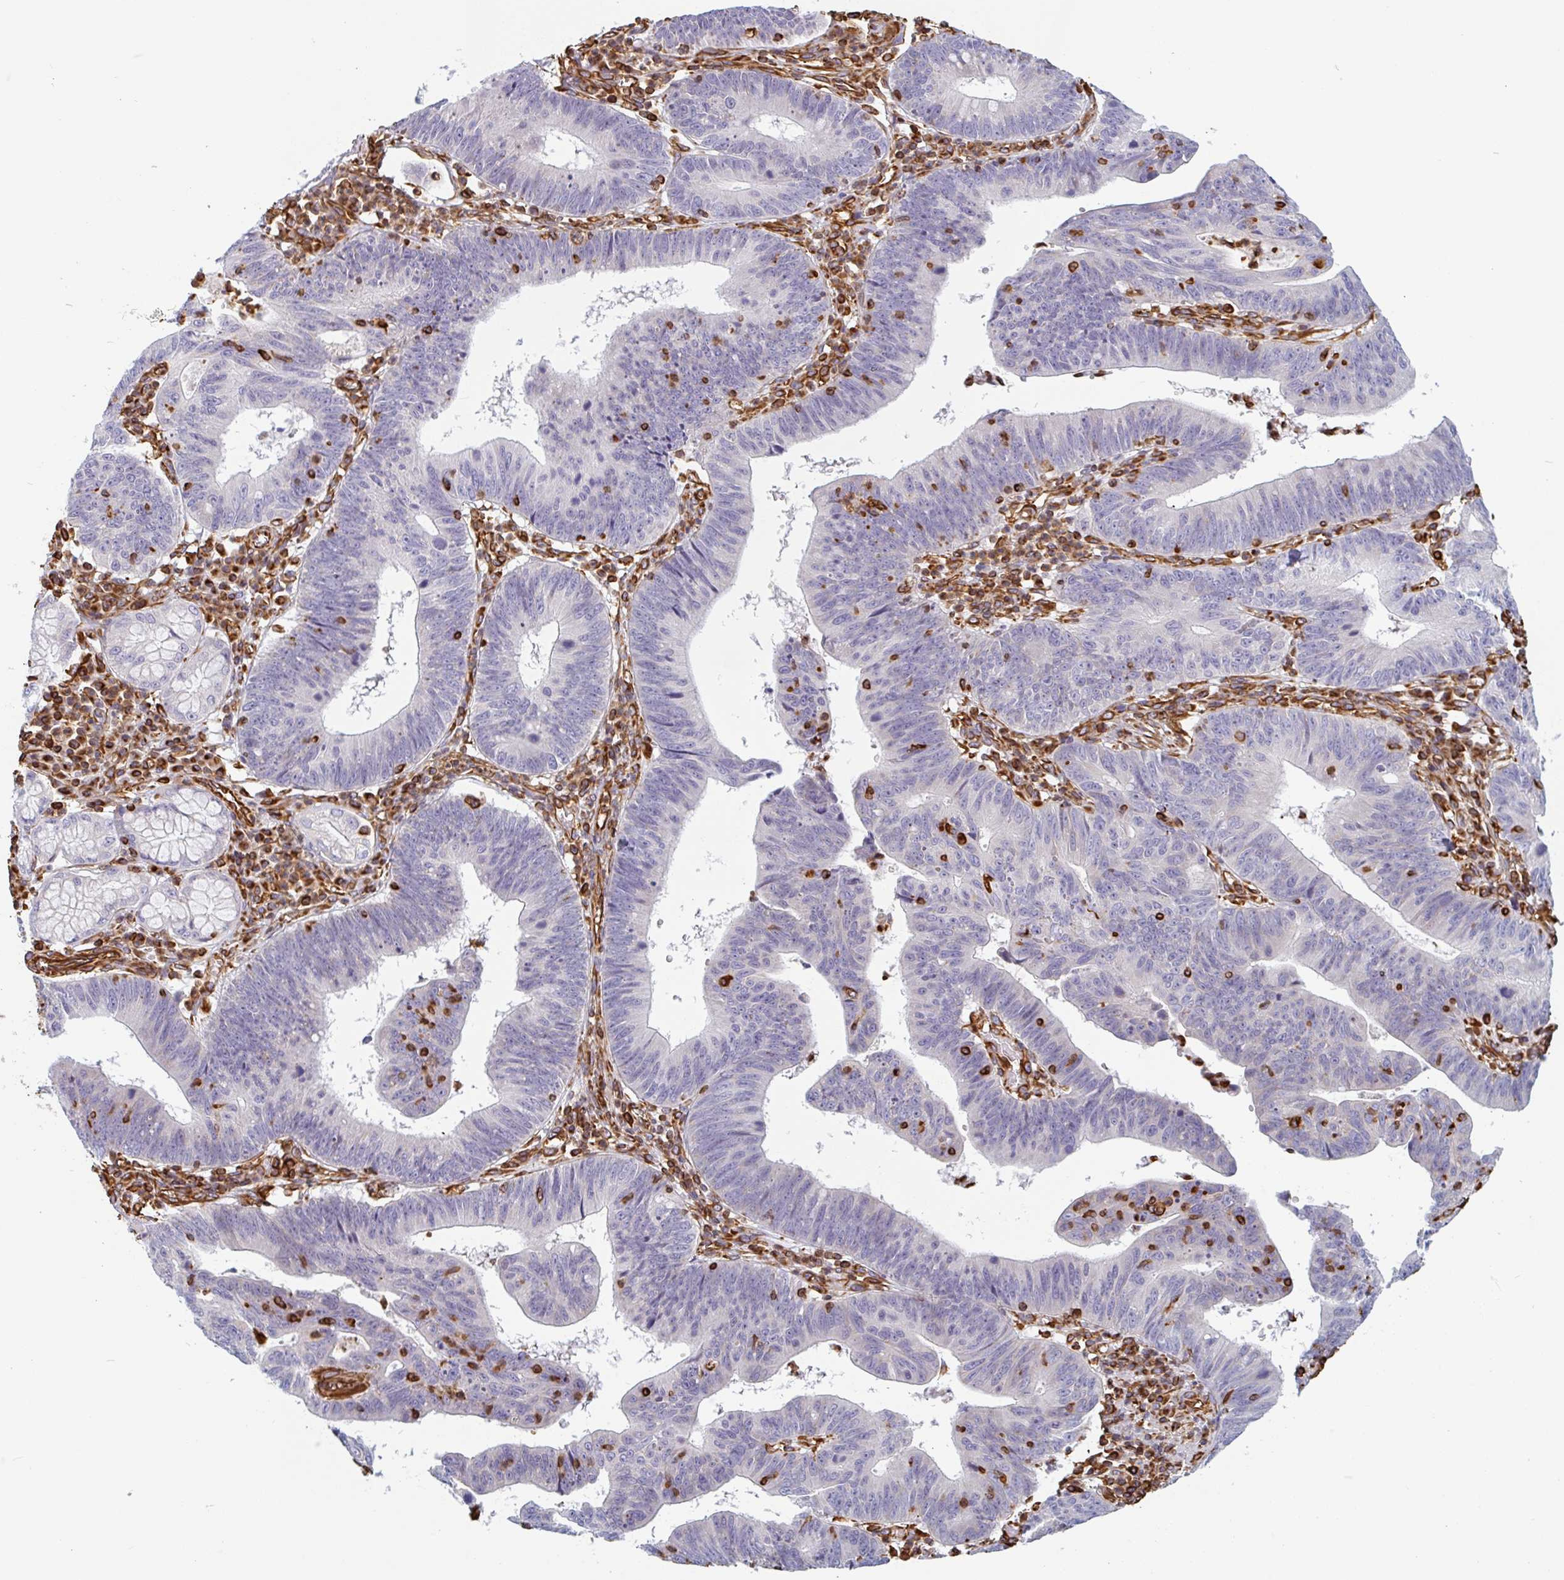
{"staining": {"intensity": "negative", "quantity": "none", "location": "none"}, "tissue": "stomach cancer", "cell_type": "Tumor cells", "image_type": "cancer", "snomed": [{"axis": "morphology", "description": "Adenocarcinoma, NOS"}, {"axis": "topography", "description": "Stomach"}], "caption": "Image shows no significant protein positivity in tumor cells of stomach cancer. The staining was performed using DAB (3,3'-diaminobenzidine) to visualize the protein expression in brown, while the nuclei were stained in blue with hematoxylin (Magnification: 20x).", "gene": "PPFIA1", "patient": {"sex": "male", "age": 59}}